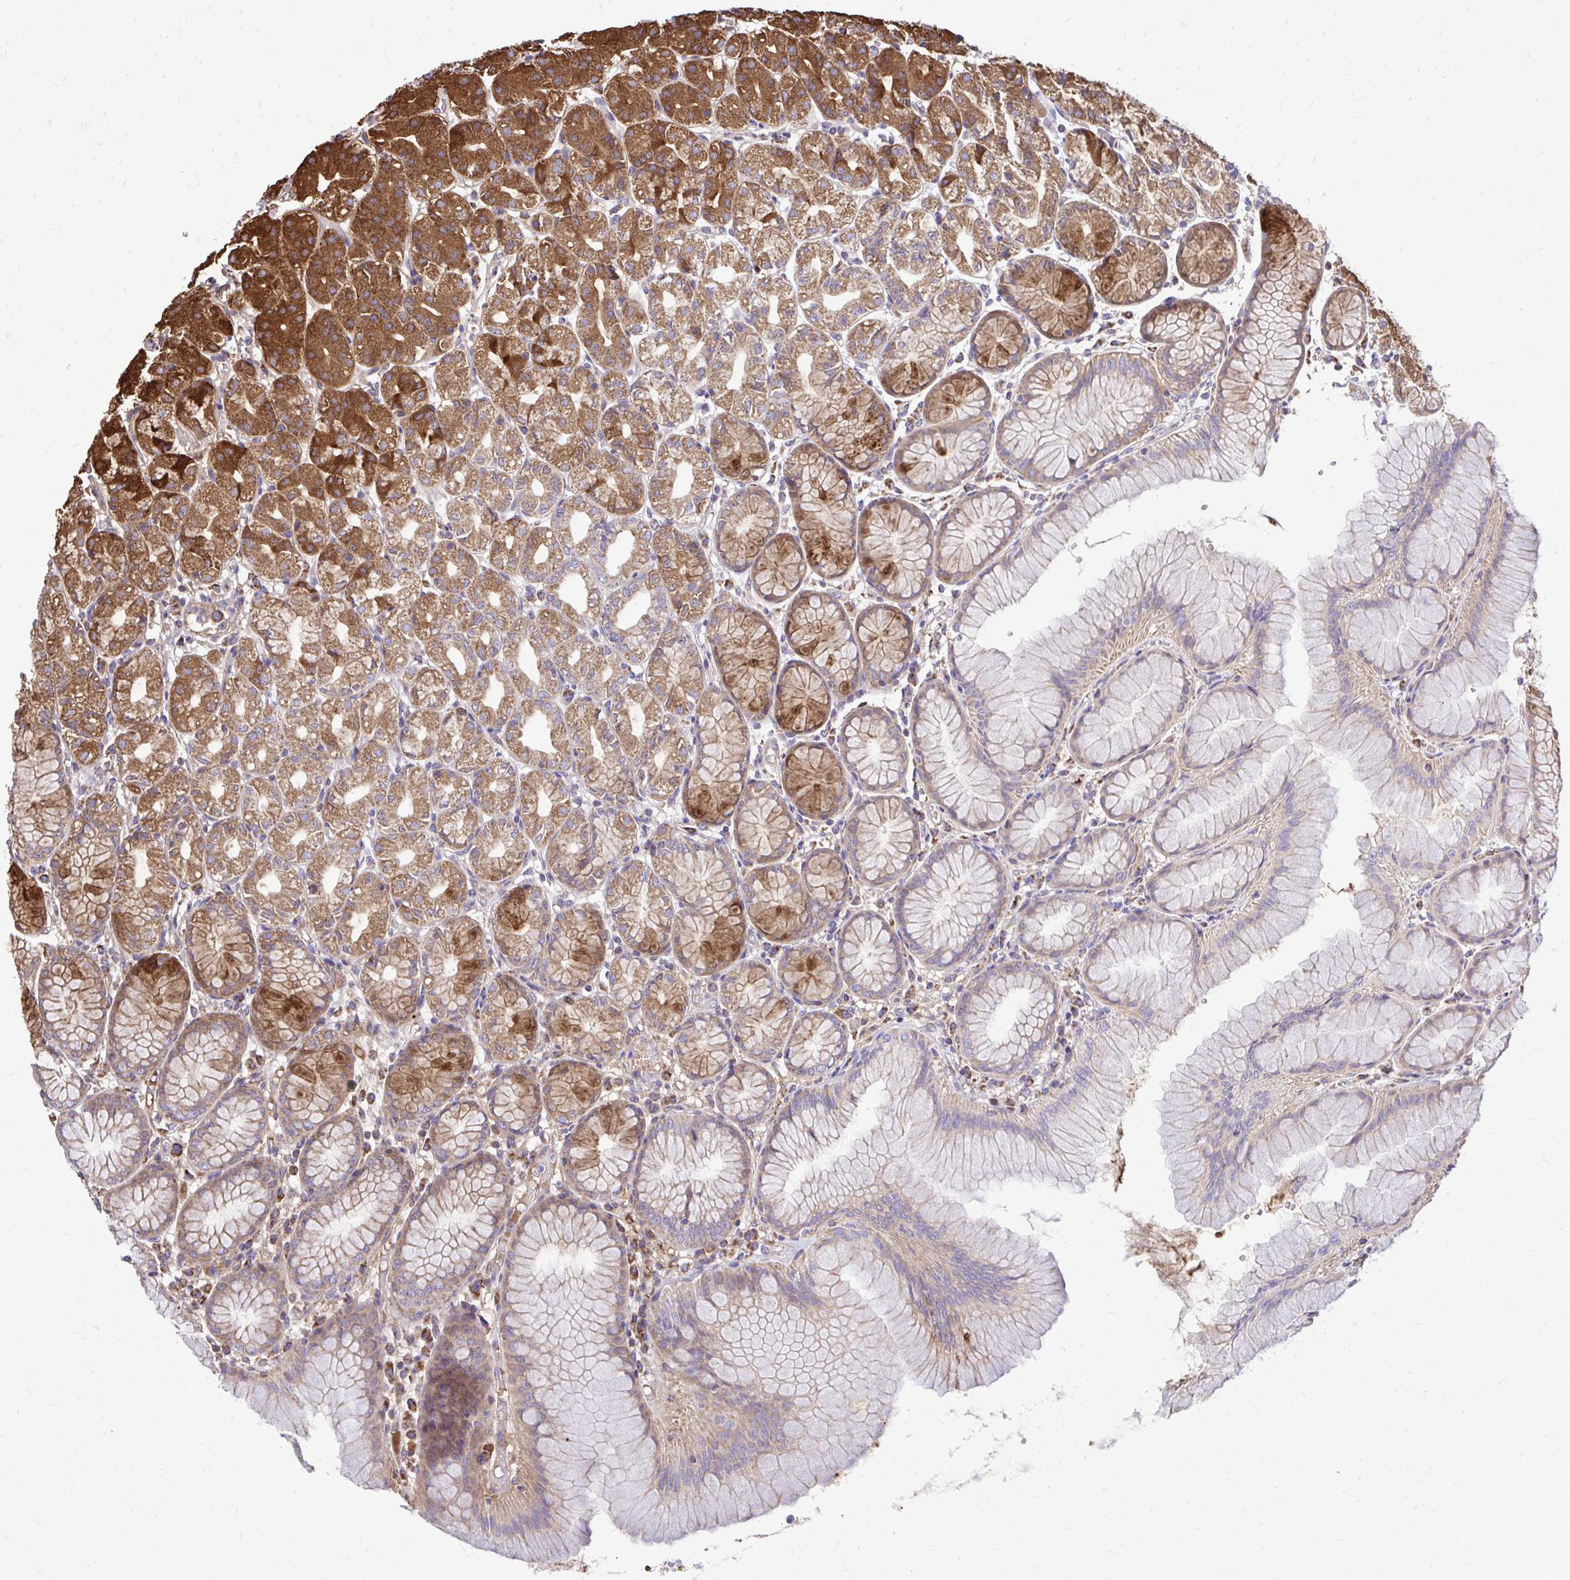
{"staining": {"intensity": "strong", "quantity": "25%-75%", "location": "cytoplasmic/membranous"}, "tissue": "stomach", "cell_type": "Glandular cells", "image_type": "normal", "snomed": [{"axis": "morphology", "description": "Normal tissue, NOS"}, {"axis": "topography", "description": "Stomach"}], "caption": "Benign stomach was stained to show a protein in brown. There is high levels of strong cytoplasmic/membranous expression in approximately 25%-75% of glandular cells. The protein is stained brown, and the nuclei are stained in blue (DAB (3,3'-diaminobenzidine) IHC with brightfield microscopy, high magnification).", "gene": "ATP13A2", "patient": {"sex": "female", "age": 57}}